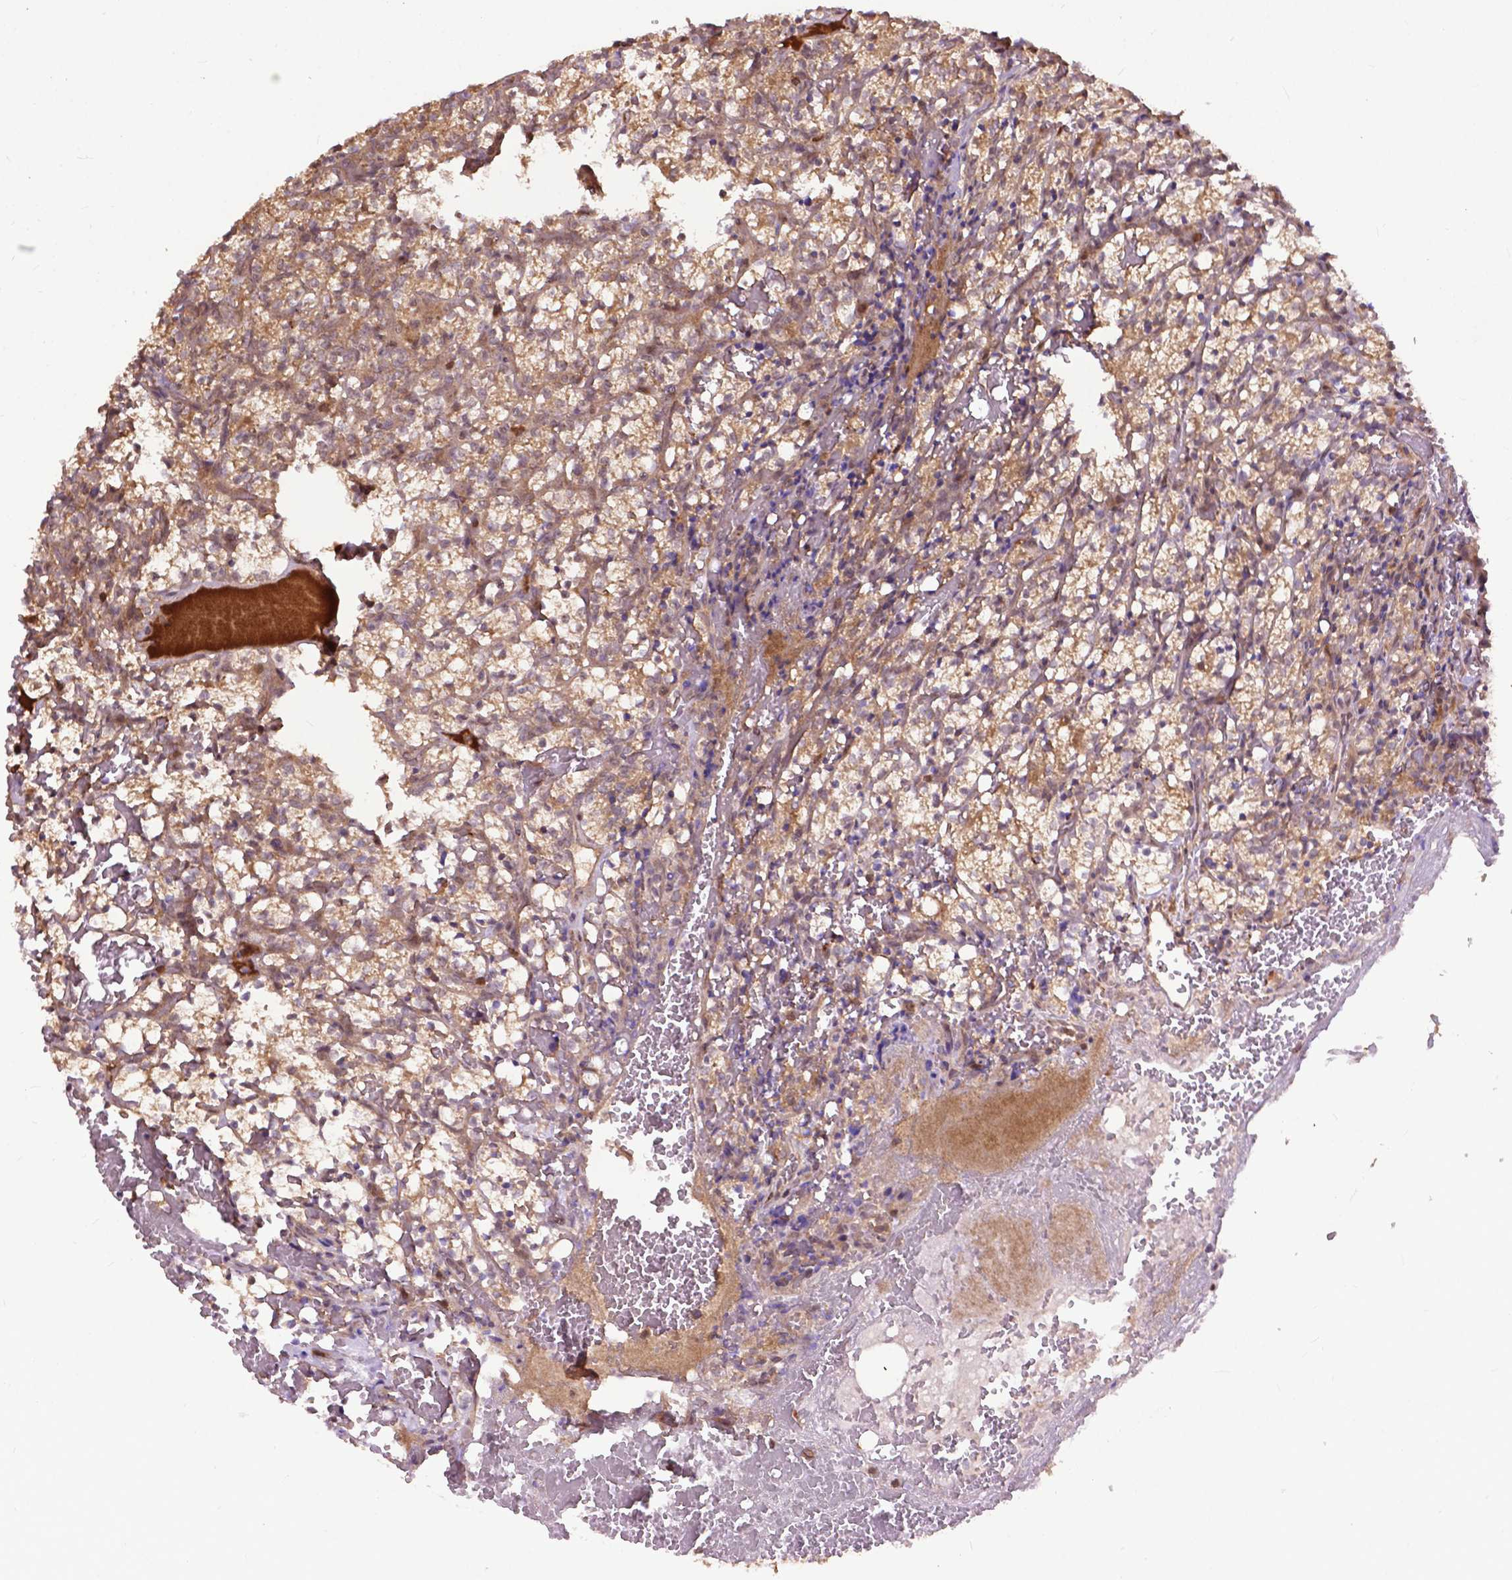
{"staining": {"intensity": "moderate", "quantity": ">75%", "location": "cytoplasmic/membranous"}, "tissue": "renal cancer", "cell_type": "Tumor cells", "image_type": "cancer", "snomed": [{"axis": "morphology", "description": "Adenocarcinoma, NOS"}, {"axis": "topography", "description": "Kidney"}], "caption": "The photomicrograph reveals a brown stain indicating the presence of a protein in the cytoplasmic/membranous of tumor cells in renal adenocarcinoma.", "gene": "CHMP4A", "patient": {"sex": "female", "age": 69}}